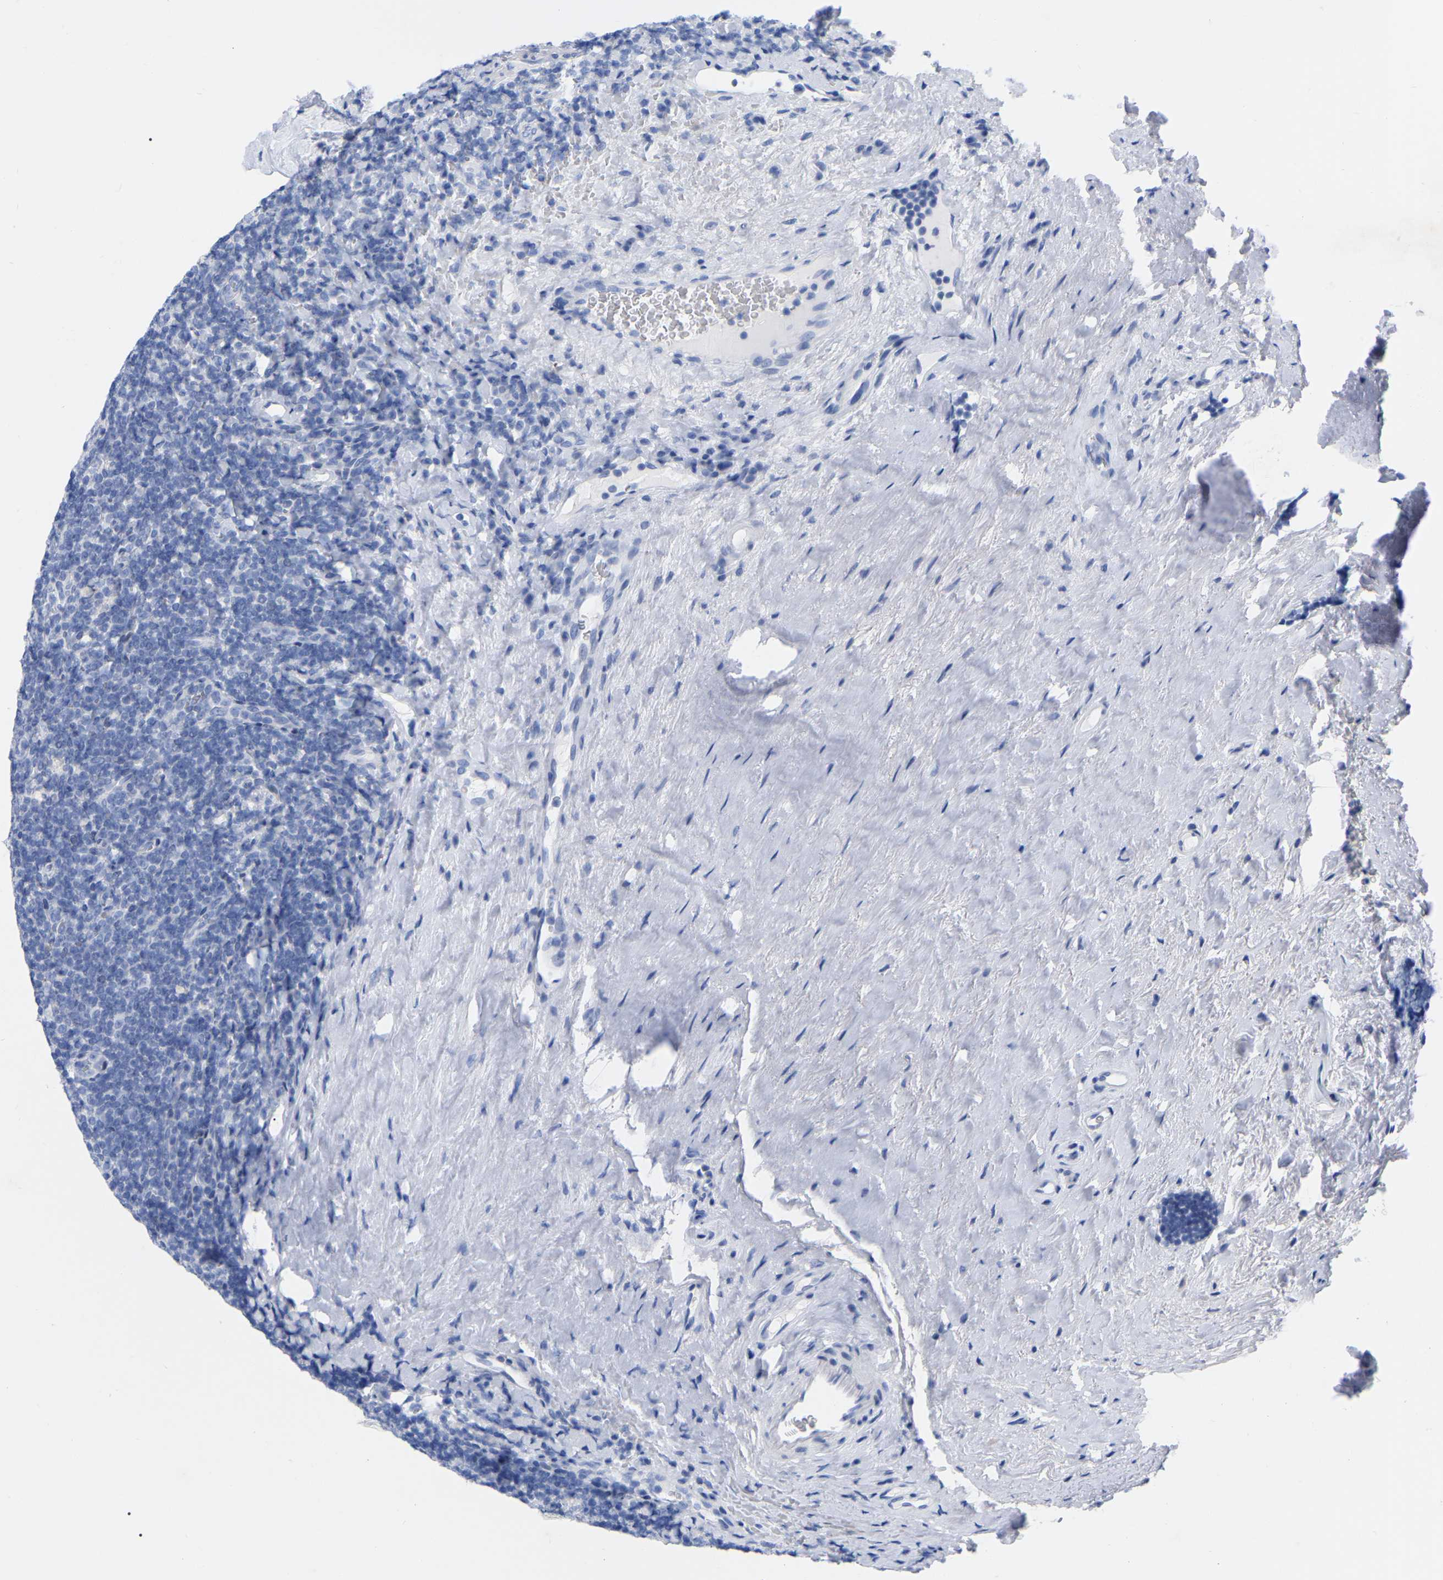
{"staining": {"intensity": "negative", "quantity": "none", "location": "none"}, "tissue": "tonsil", "cell_type": "Germinal center cells", "image_type": "normal", "snomed": [{"axis": "morphology", "description": "Normal tissue, NOS"}, {"axis": "topography", "description": "Tonsil"}], "caption": "This micrograph is of unremarkable tonsil stained with IHC to label a protein in brown with the nuclei are counter-stained blue. There is no staining in germinal center cells. (DAB immunohistochemistry visualized using brightfield microscopy, high magnification).", "gene": "ZNF629", "patient": {"sex": "male", "age": 37}}